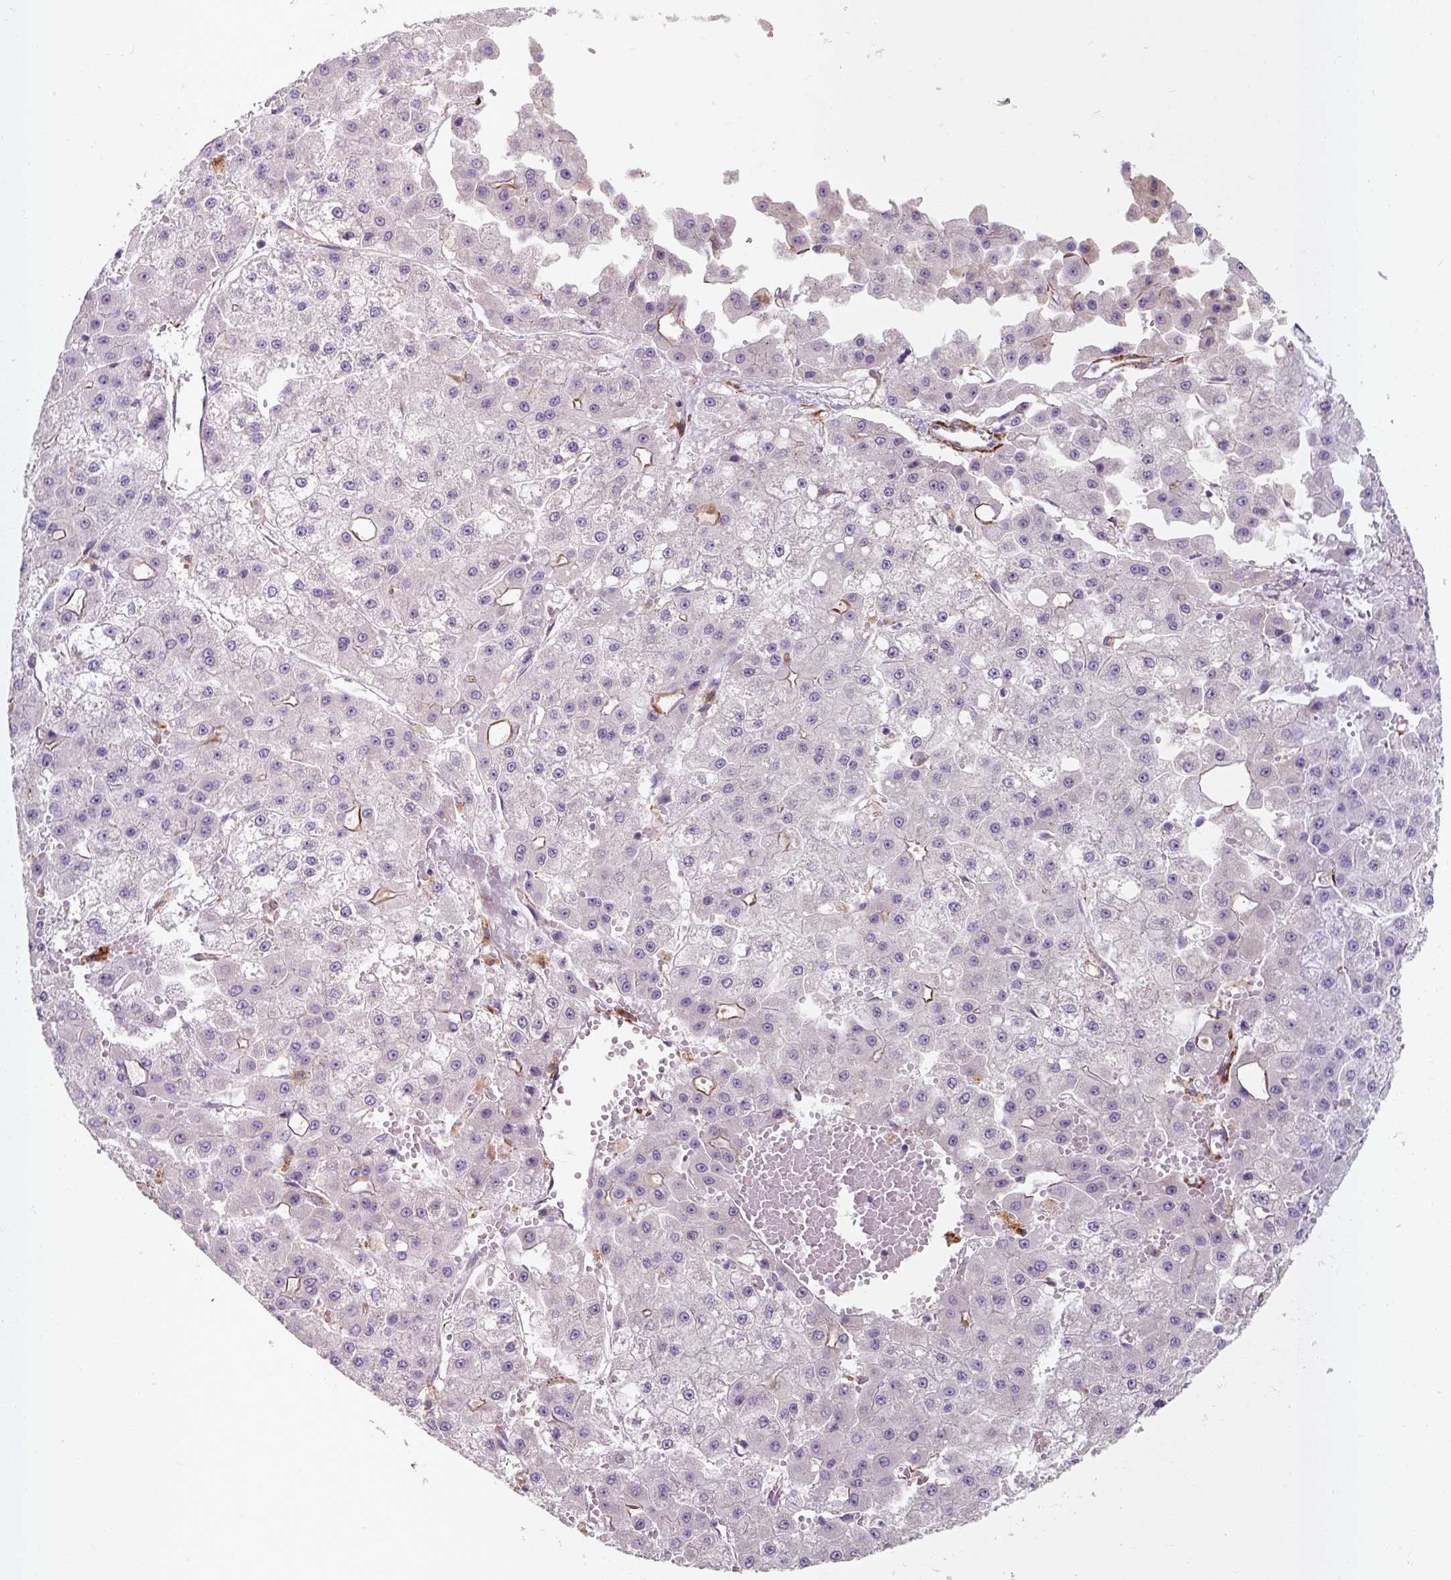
{"staining": {"intensity": "negative", "quantity": "none", "location": "none"}, "tissue": "liver cancer", "cell_type": "Tumor cells", "image_type": "cancer", "snomed": [{"axis": "morphology", "description": "Carcinoma, Hepatocellular, NOS"}, {"axis": "topography", "description": "Liver"}], "caption": "Human liver cancer stained for a protein using immunohistochemistry exhibits no positivity in tumor cells.", "gene": "MRPS5", "patient": {"sex": "male", "age": 47}}